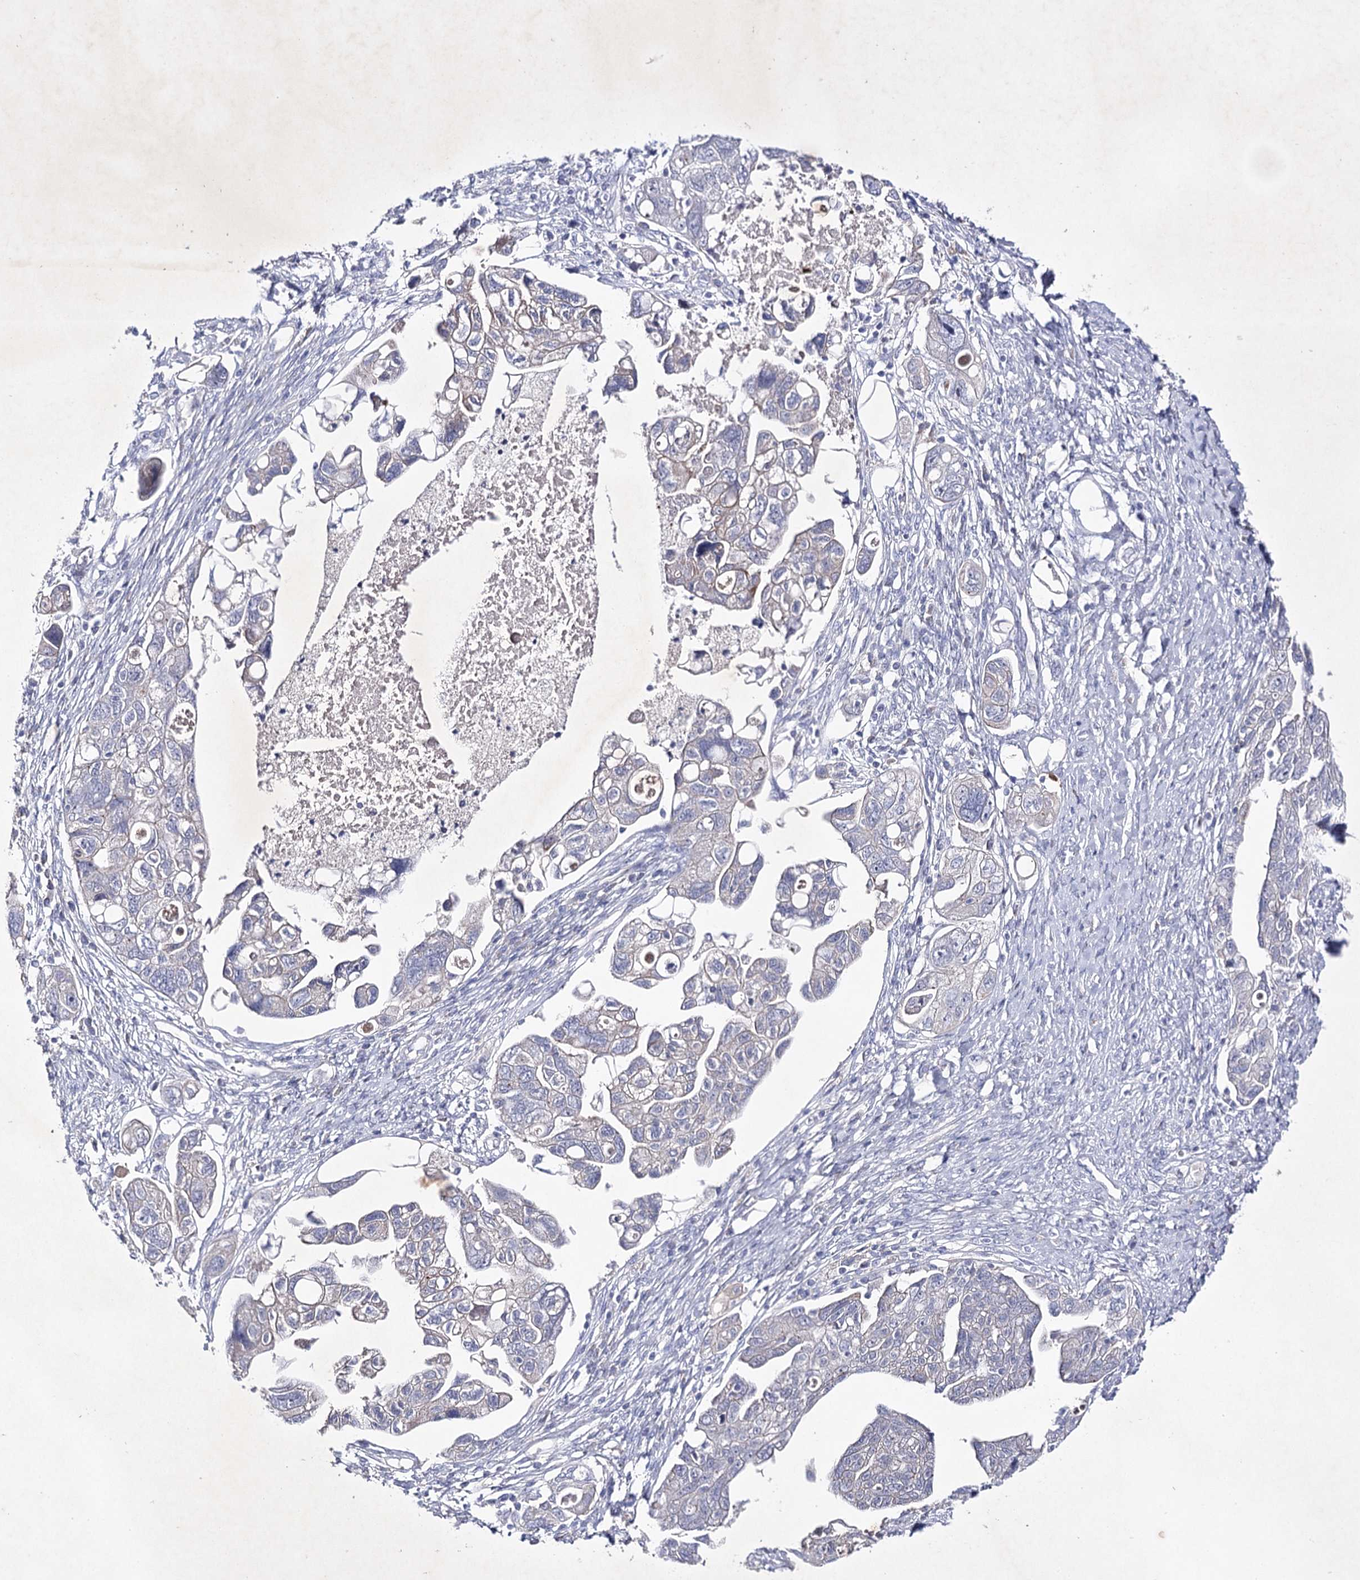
{"staining": {"intensity": "negative", "quantity": "none", "location": "none"}, "tissue": "ovarian cancer", "cell_type": "Tumor cells", "image_type": "cancer", "snomed": [{"axis": "morphology", "description": "Carcinoma, NOS"}, {"axis": "morphology", "description": "Cystadenocarcinoma, serous, NOS"}, {"axis": "topography", "description": "Ovary"}], "caption": "DAB immunohistochemical staining of human ovarian cancer exhibits no significant positivity in tumor cells. (Stains: DAB immunohistochemistry (IHC) with hematoxylin counter stain, Microscopy: brightfield microscopy at high magnification).", "gene": "COX15", "patient": {"sex": "female", "age": 69}}